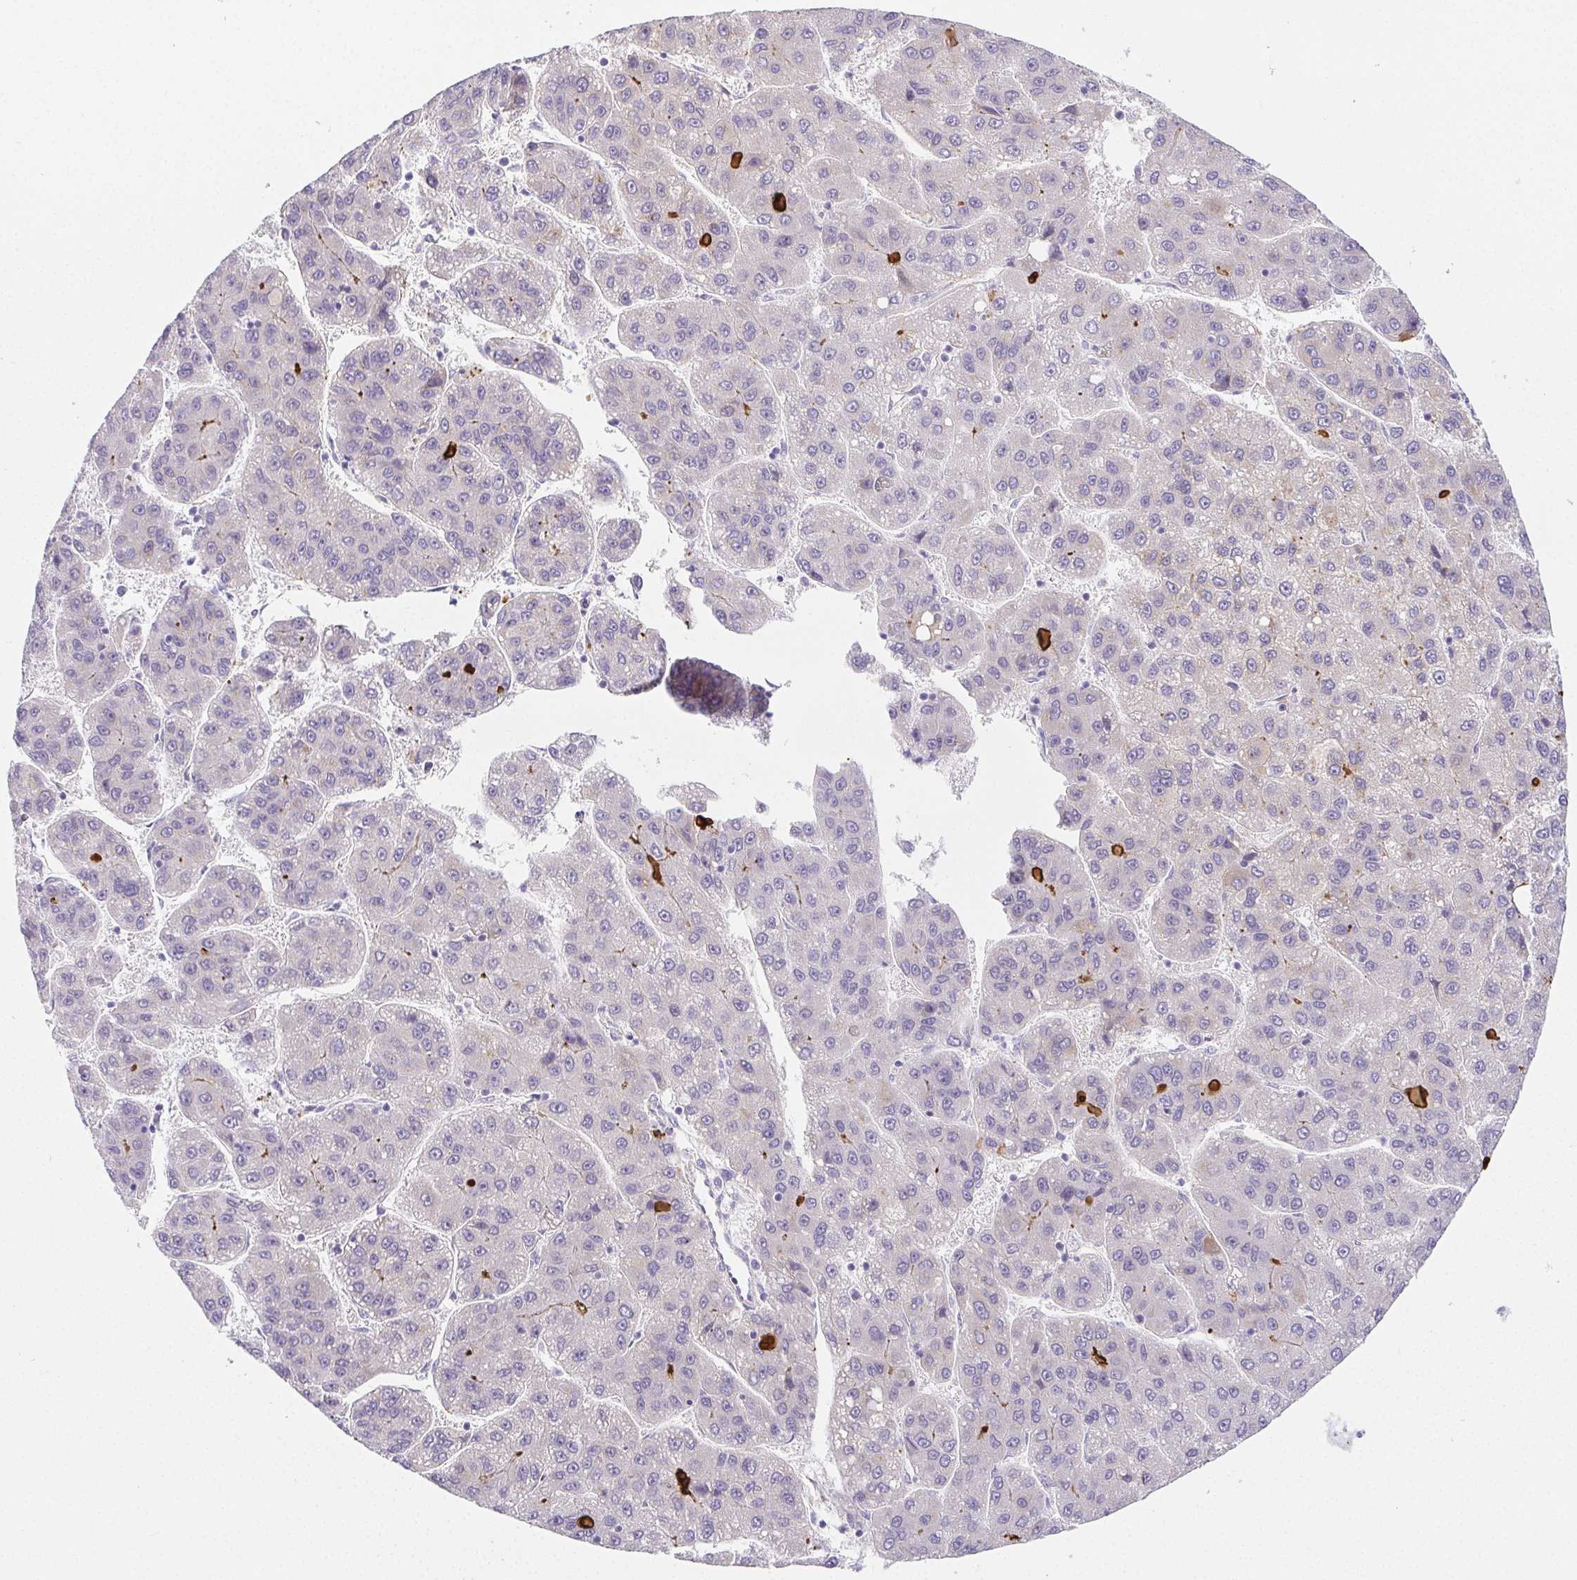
{"staining": {"intensity": "negative", "quantity": "none", "location": "none"}, "tissue": "liver cancer", "cell_type": "Tumor cells", "image_type": "cancer", "snomed": [{"axis": "morphology", "description": "Carcinoma, Hepatocellular, NOS"}, {"axis": "topography", "description": "Liver"}], "caption": "There is no significant positivity in tumor cells of liver cancer (hepatocellular carcinoma). (DAB (3,3'-diaminobenzidine) immunohistochemistry, high magnification).", "gene": "VTN", "patient": {"sex": "female", "age": 82}}